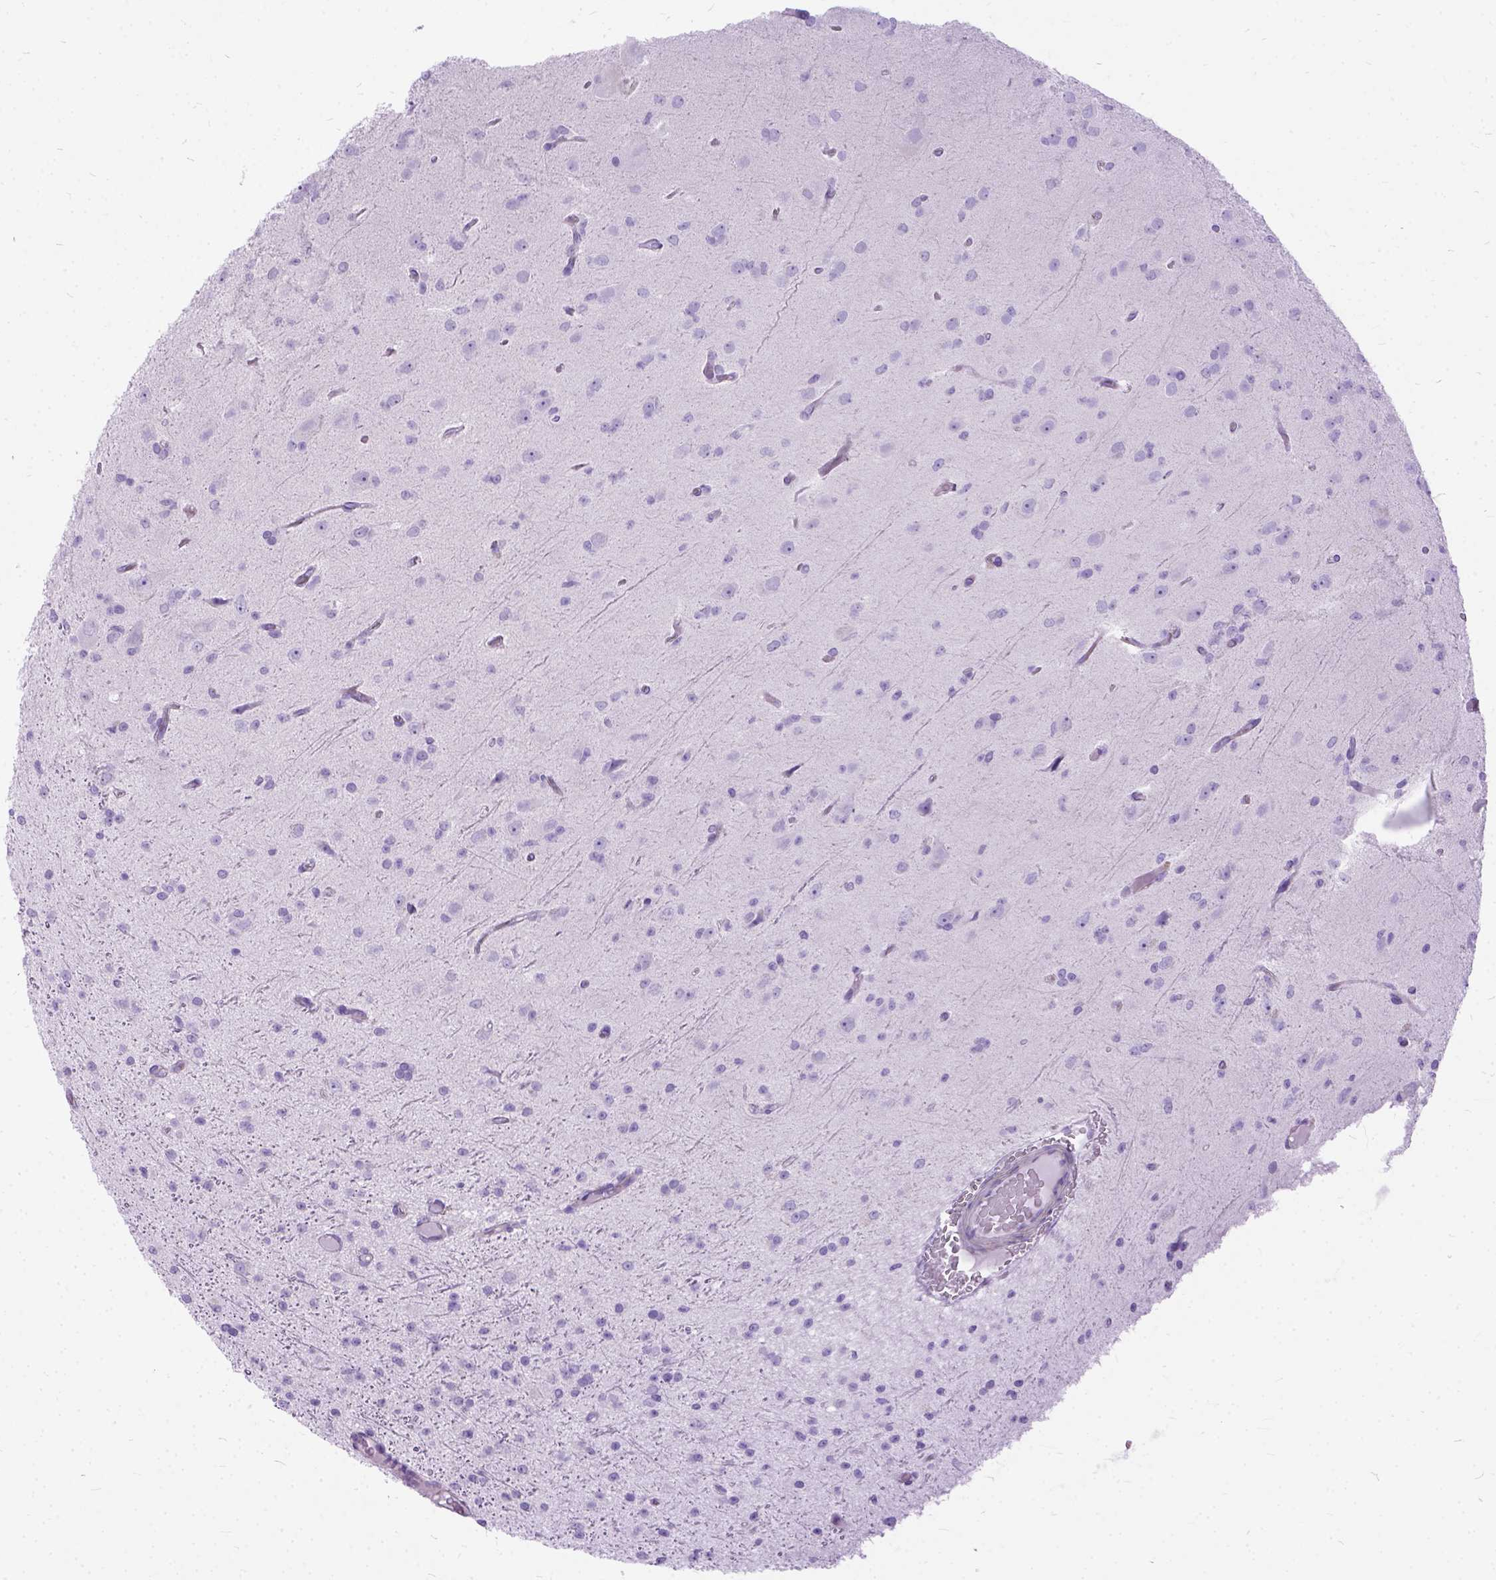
{"staining": {"intensity": "negative", "quantity": "none", "location": "none"}, "tissue": "glioma", "cell_type": "Tumor cells", "image_type": "cancer", "snomed": [{"axis": "morphology", "description": "Glioma, malignant, Low grade"}, {"axis": "topography", "description": "Brain"}], "caption": "IHC of human malignant glioma (low-grade) exhibits no staining in tumor cells.", "gene": "ARL9", "patient": {"sex": "male", "age": 27}}